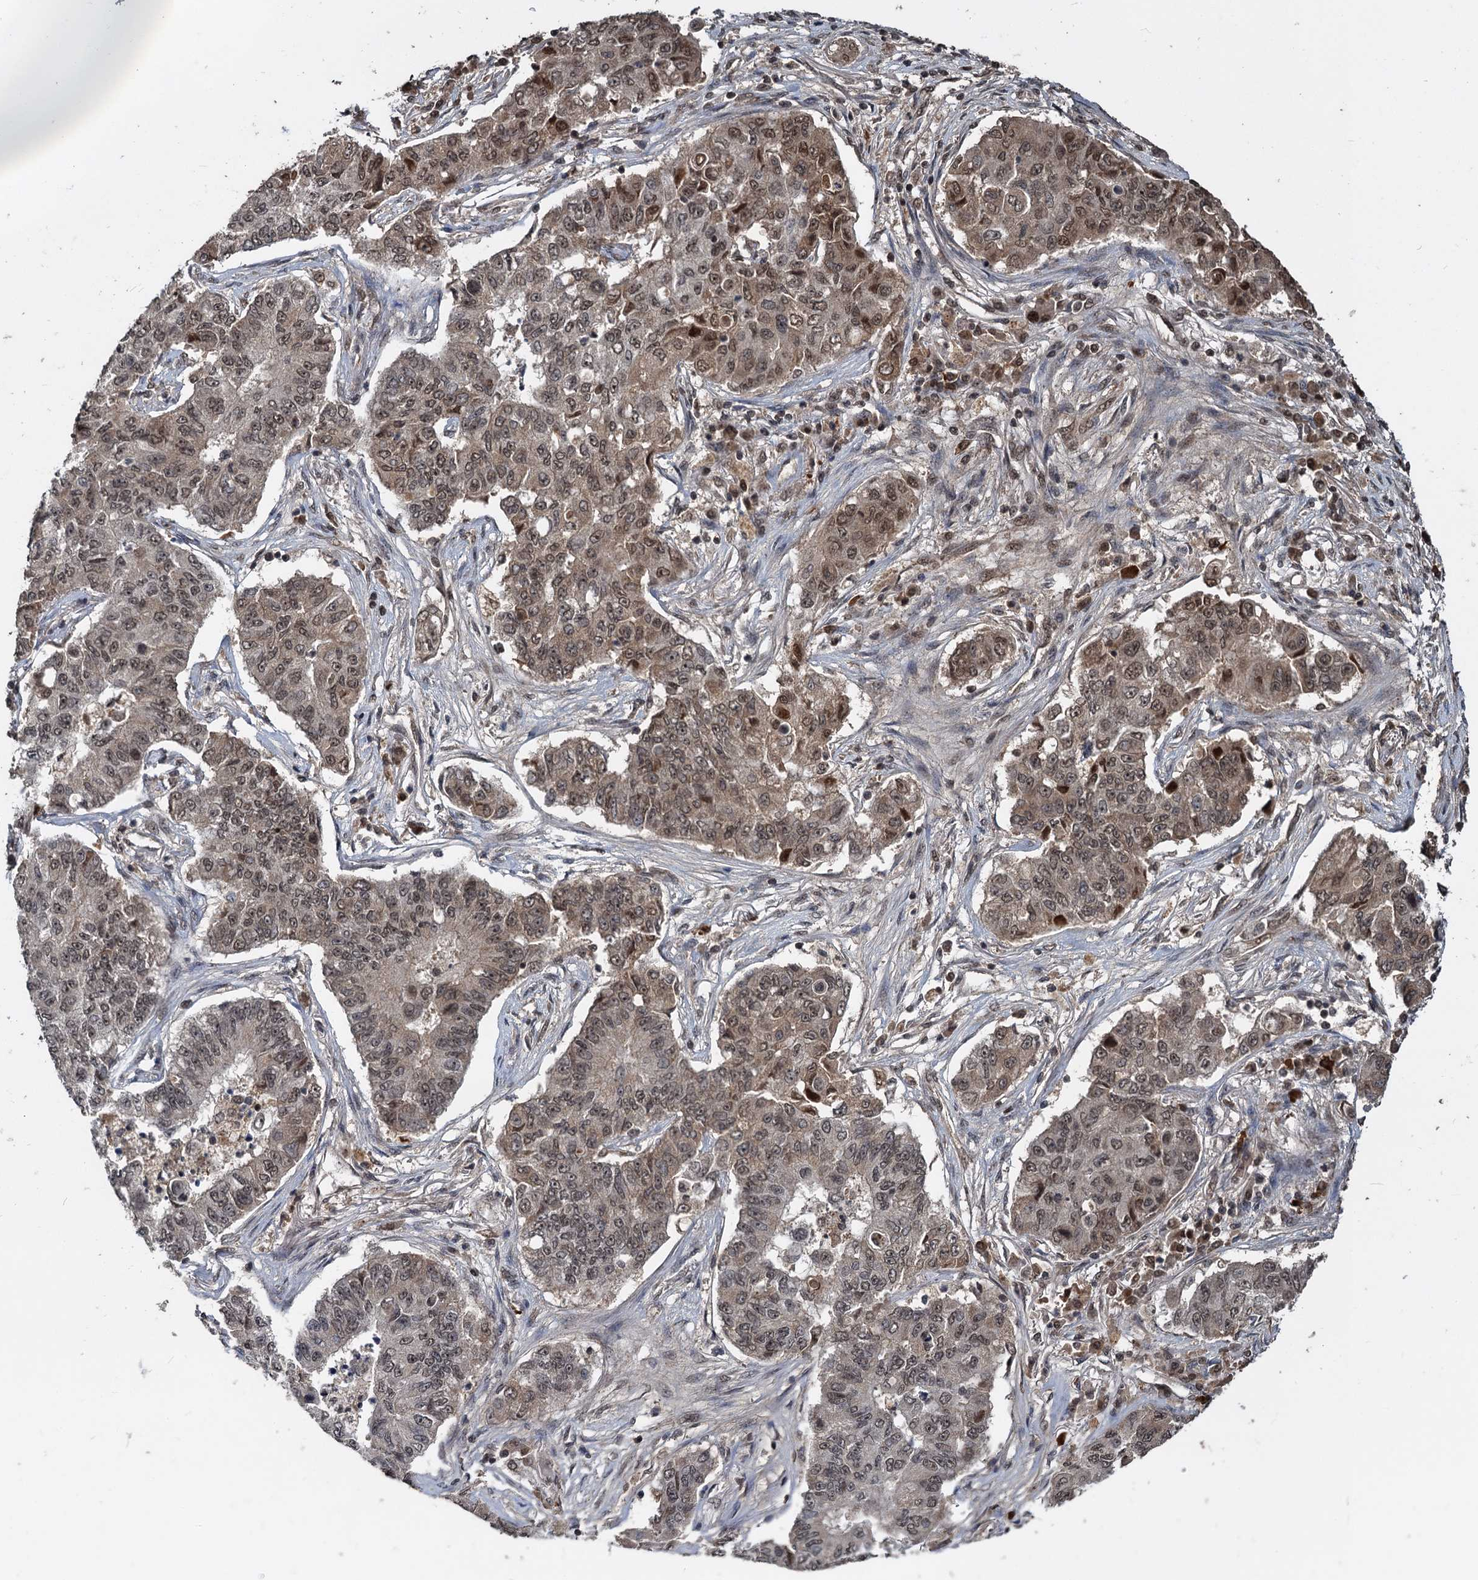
{"staining": {"intensity": "moderate", "quantity": "<25%", "location": "nuclear"}, "tissue": "lung cancer", "cell_type": "Tumor cells", "image_type": "cancer", "snomed": [{"axis": "morphology", "description": "Squamous cell carcinoma, NOS"}, {"axis": "topography", "description": "Lung"}], "caption": "This image exhibits IHC staining of human squamous cell carcinoma (lung), with low moderate nuclear expression in approximately <25% of tumor cells.", "gene": "FAM216B", "patient": {"sex": "male", "age": 74}}